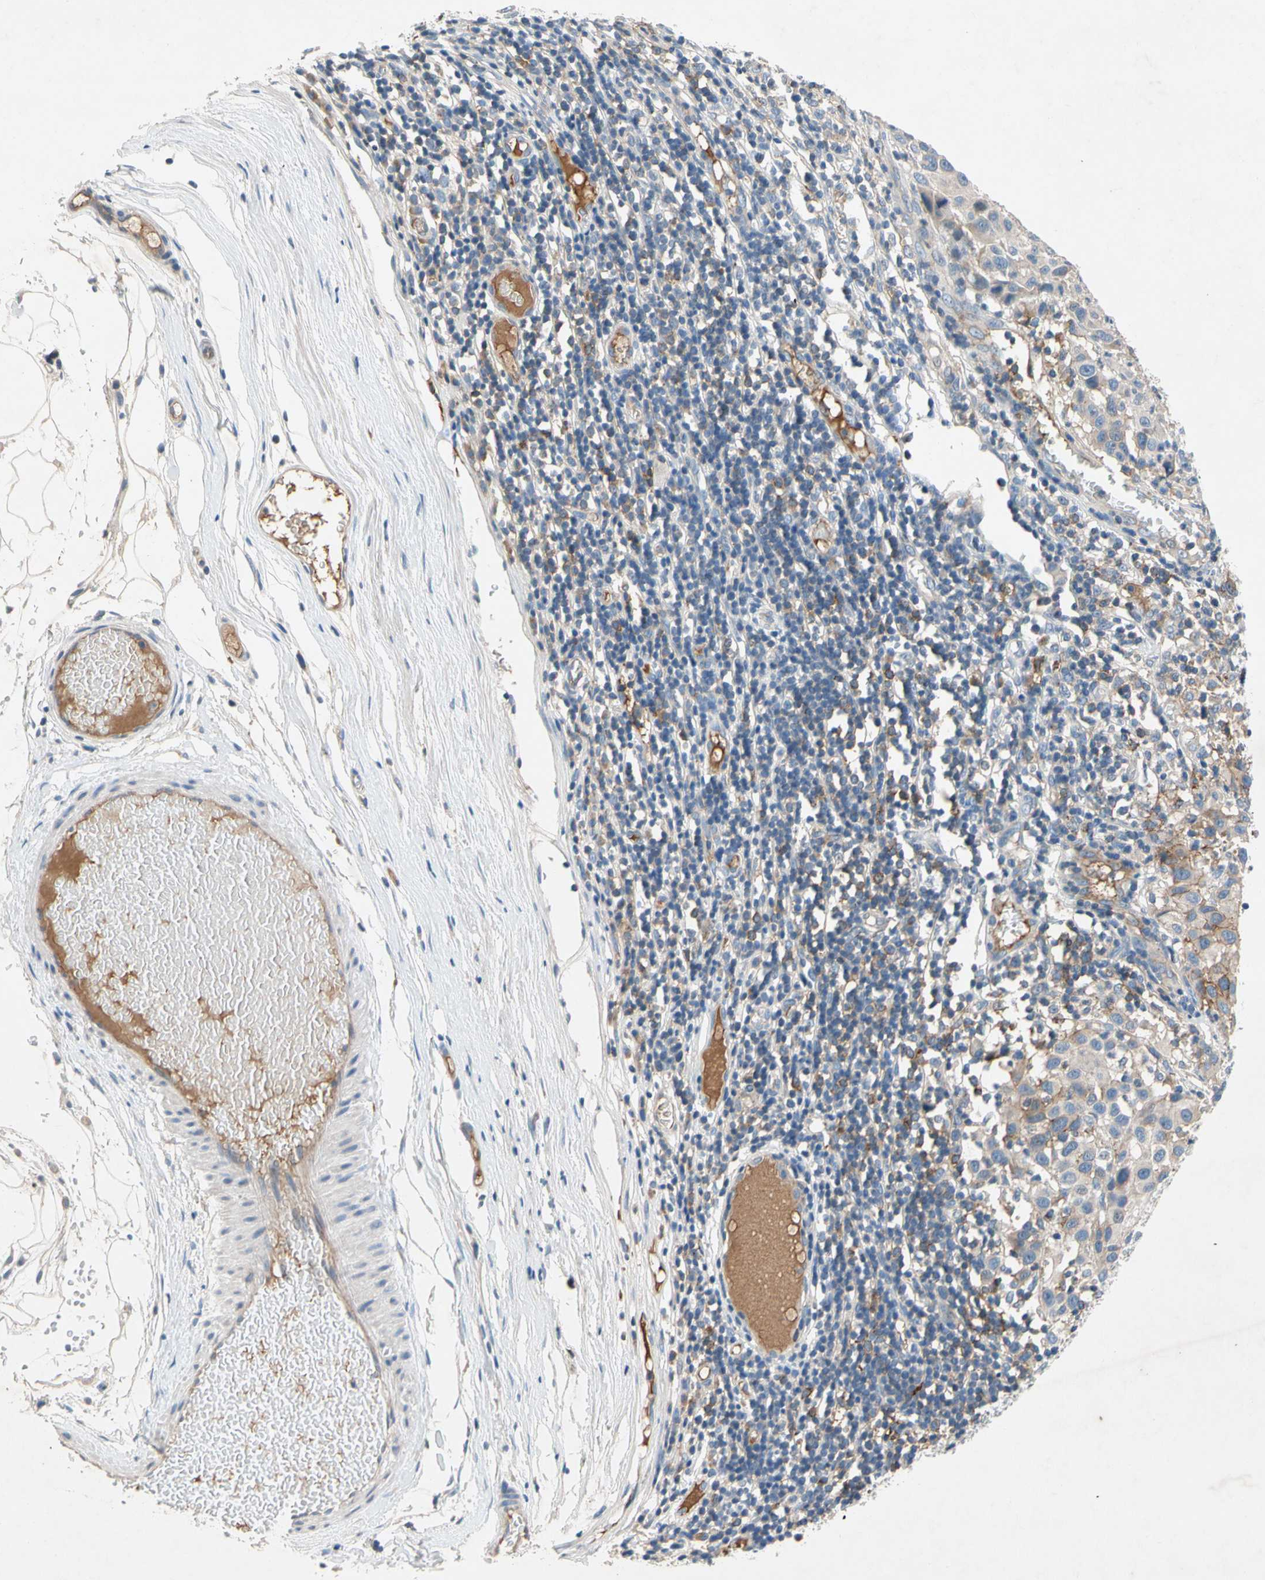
{"staining": {"intensity": "weak", "quantity": "25%-75%", "location": "cytoplasmic/membranous"}, "tissue": "melanoma", "cell_type": "Tumor cells", "image_type": "cancer", "snomed": [{"axis": "morphology", "description": "Malignant melanoma, Metastatic site"}, {"axis": "topography", "description": "Lymph node"}], "caption": "A brown stain labels weak cytoplasmic/membranous expression of a protein in human malignant melanoma (metastatic site) tumor cells.", "gene": "NDFIP2", "patient": {"sex": "male", "age": 61}}